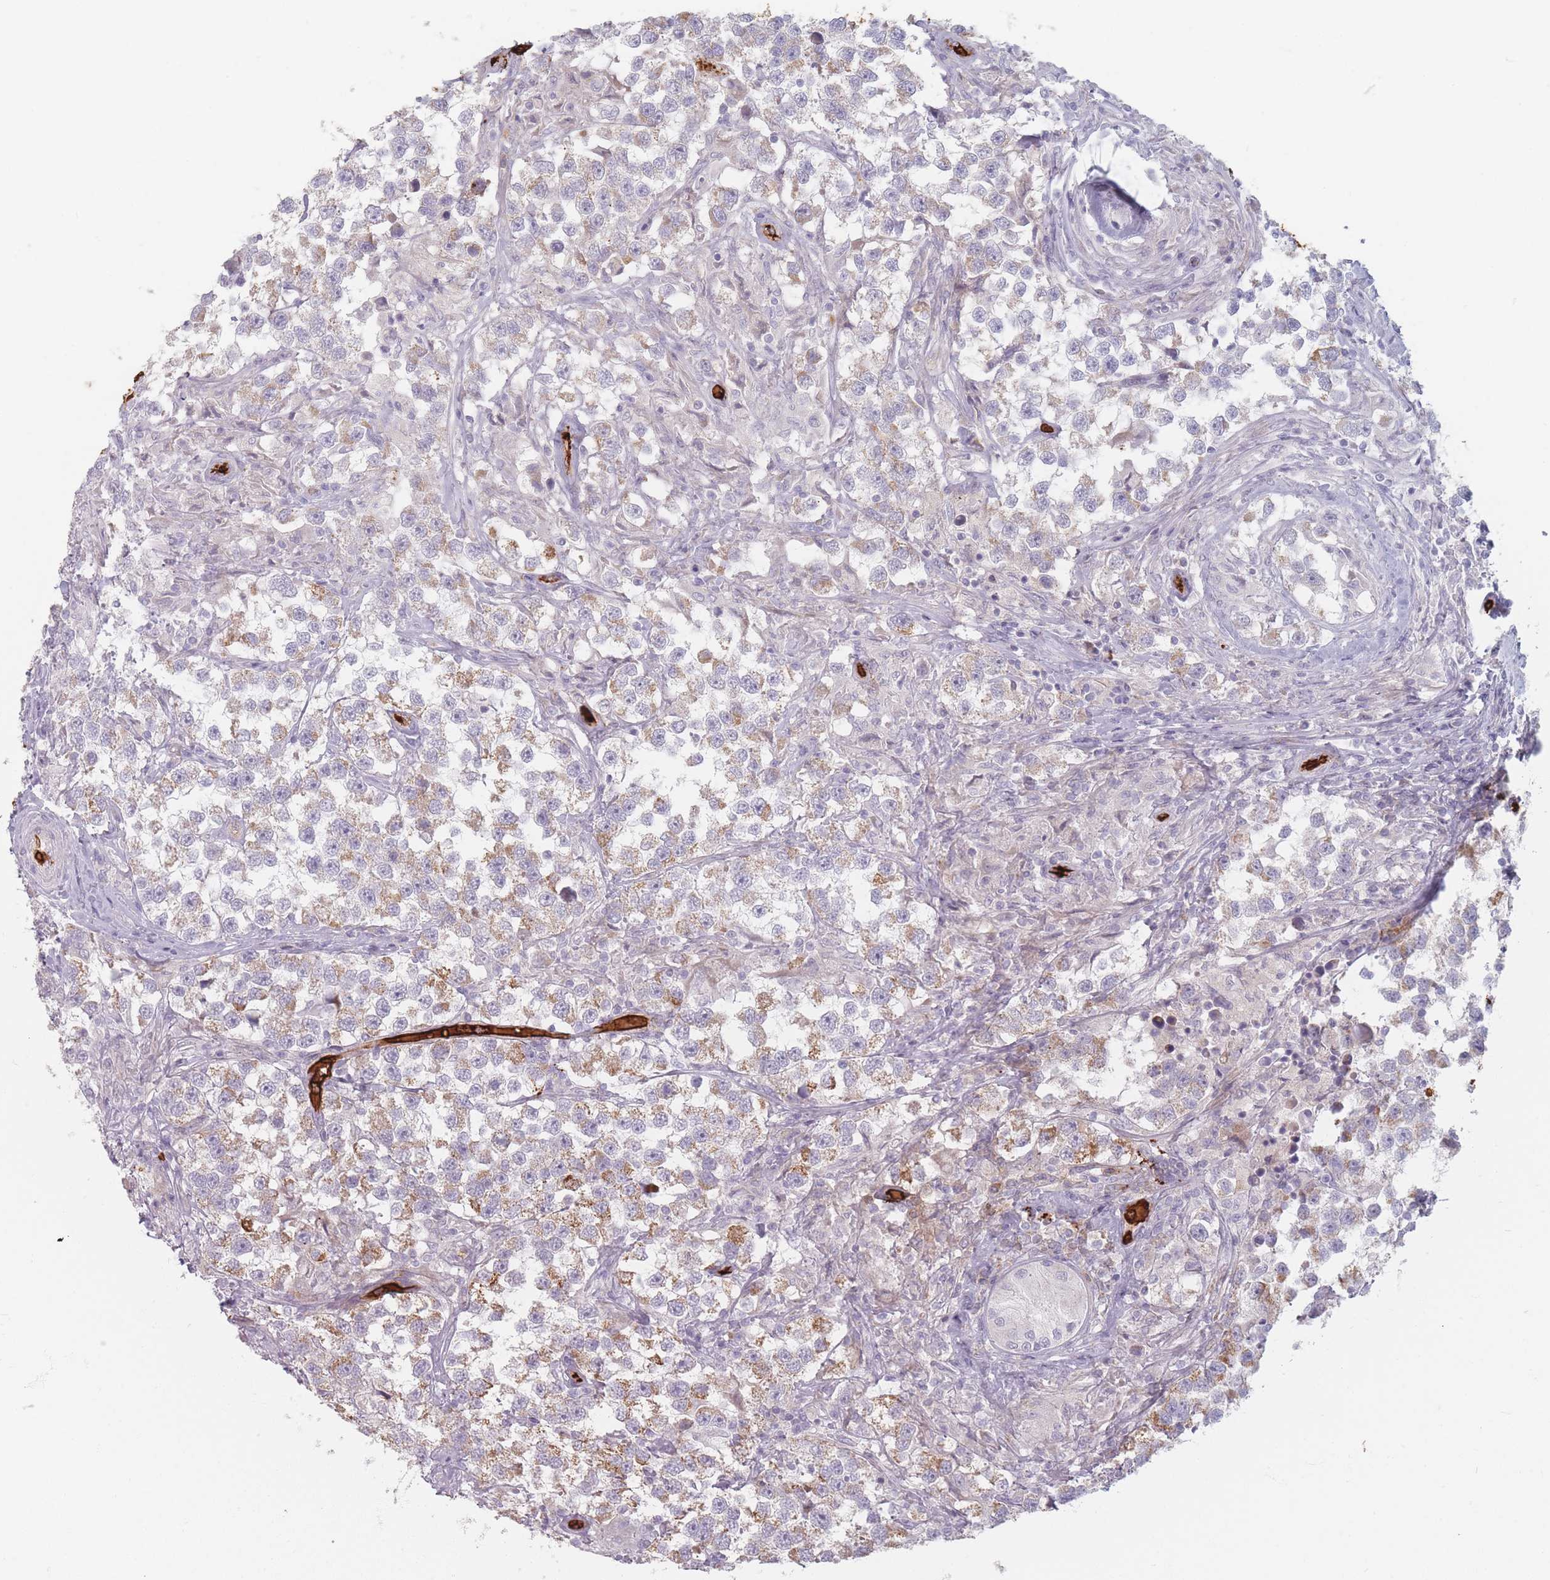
{"staining": {"intensity": "moderate", "quantity": "<25%", "location": "cytoplasmic/membranous"}, "tissue": "testis cancer", "cell_type": "Tumor cells", "image_type": "cancer", "snomed": [{"axis": "morphology", "description": "Seminoma, NOS"}, {"axis": "topography", "description": "Testis"}], "caption": "Brown immunohistochemical staining in testis cancer (seminoma) exhibits moderate cytoplasmic/membranous positivity in approximately <25% of tumor cells.", "gene": "SLC2A6", "patient": {"sex": "male", "age": 46}}